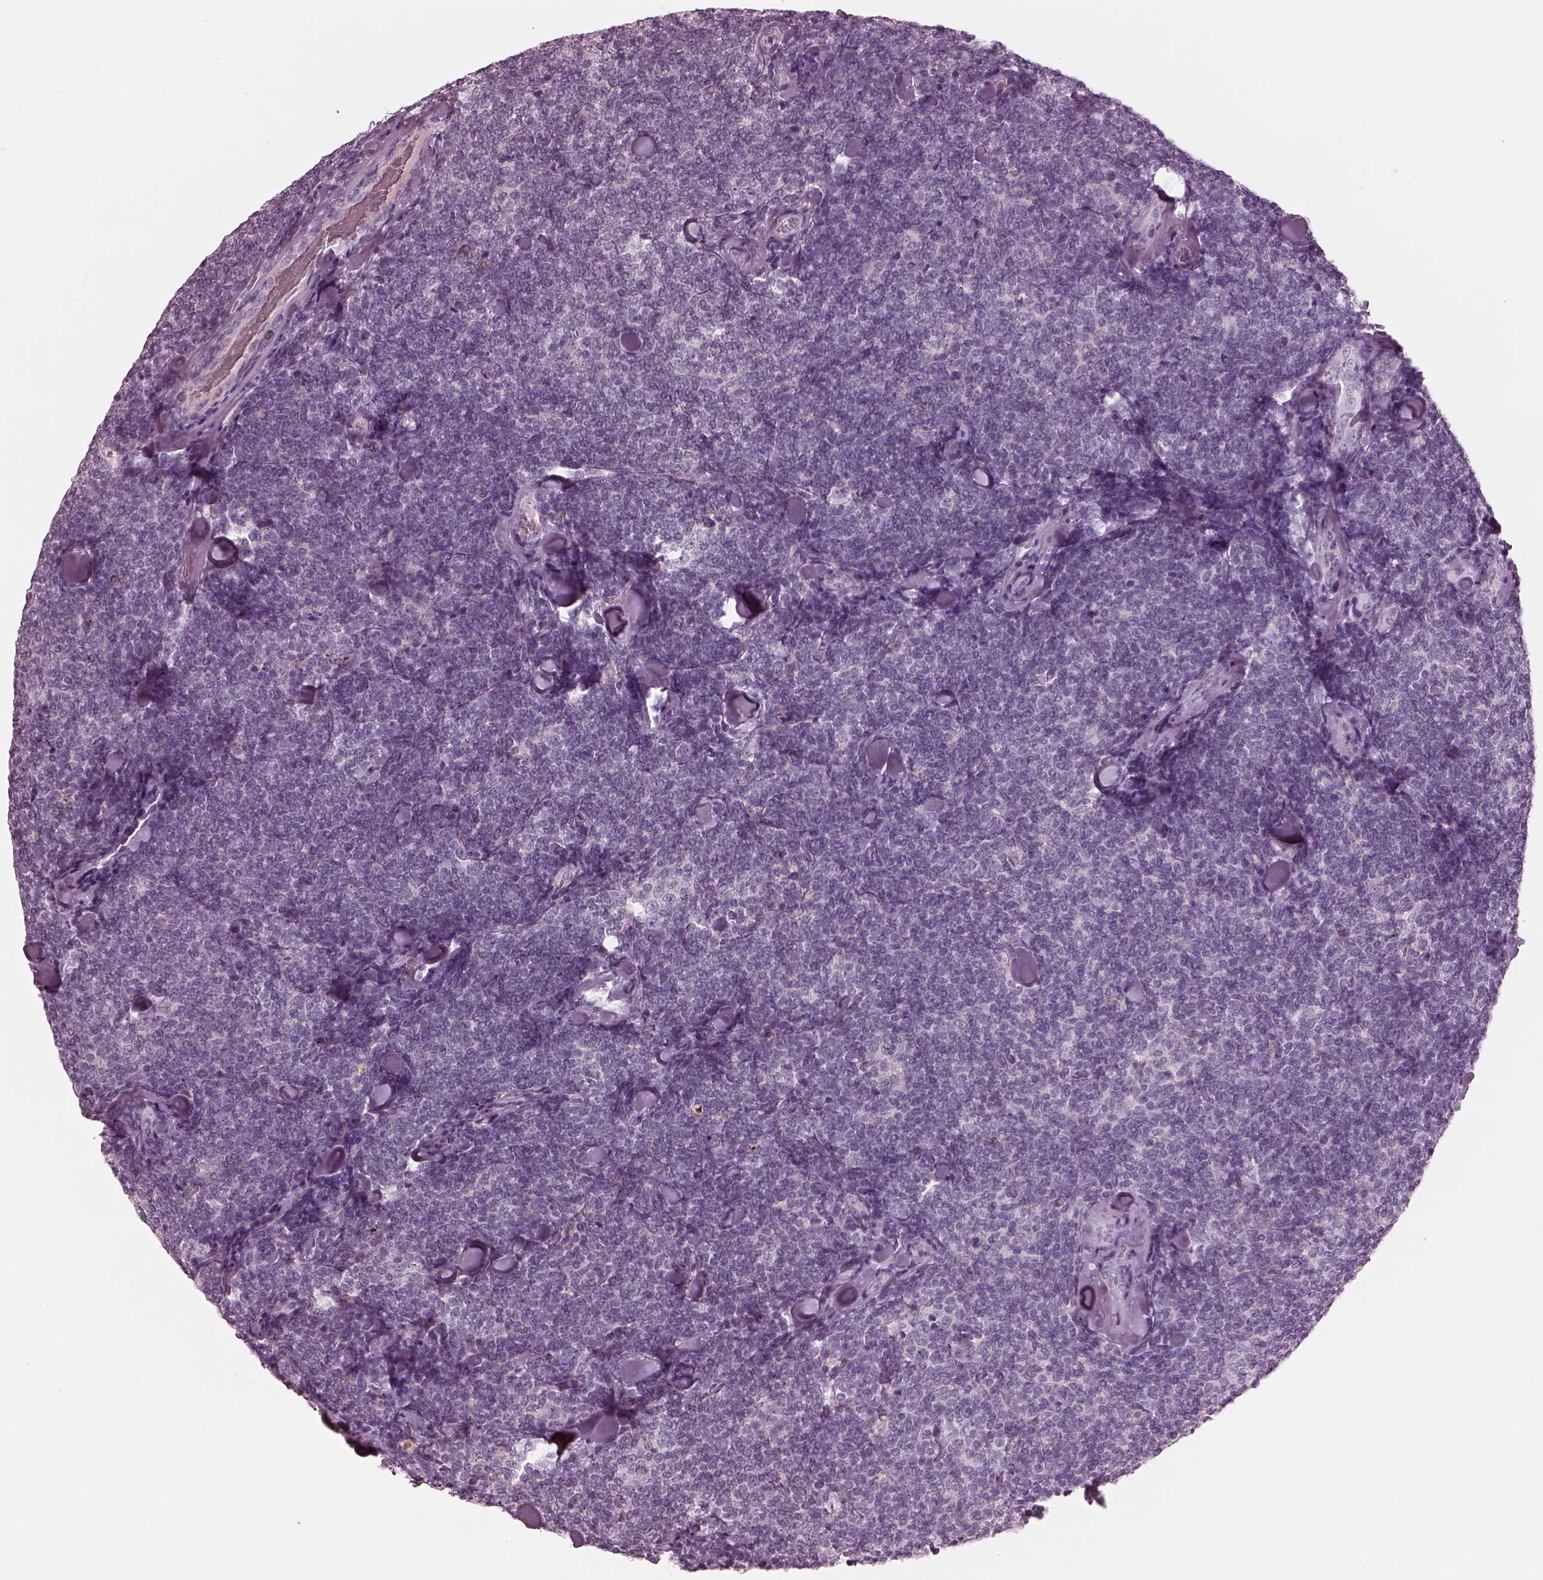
{"staining": {"intensity": "negative", "quantity": "none", "location": "none"}, "tissue": "lymphoma", "cell_type": "Tumor cells", "image_type": "cancer", "snomed": [{"axis": "morphology", "description": "Malignant lymphoma, non-Hodgkin's type, Low grade"}, {"axis": "topography", "description": "Lymph node"}], "caption": "Human lymphoma stained for a protein using IHC reveals no staining in tumor cells.", "gene": "RSPH9", "patient": {"sex": "female", "age": 56}}